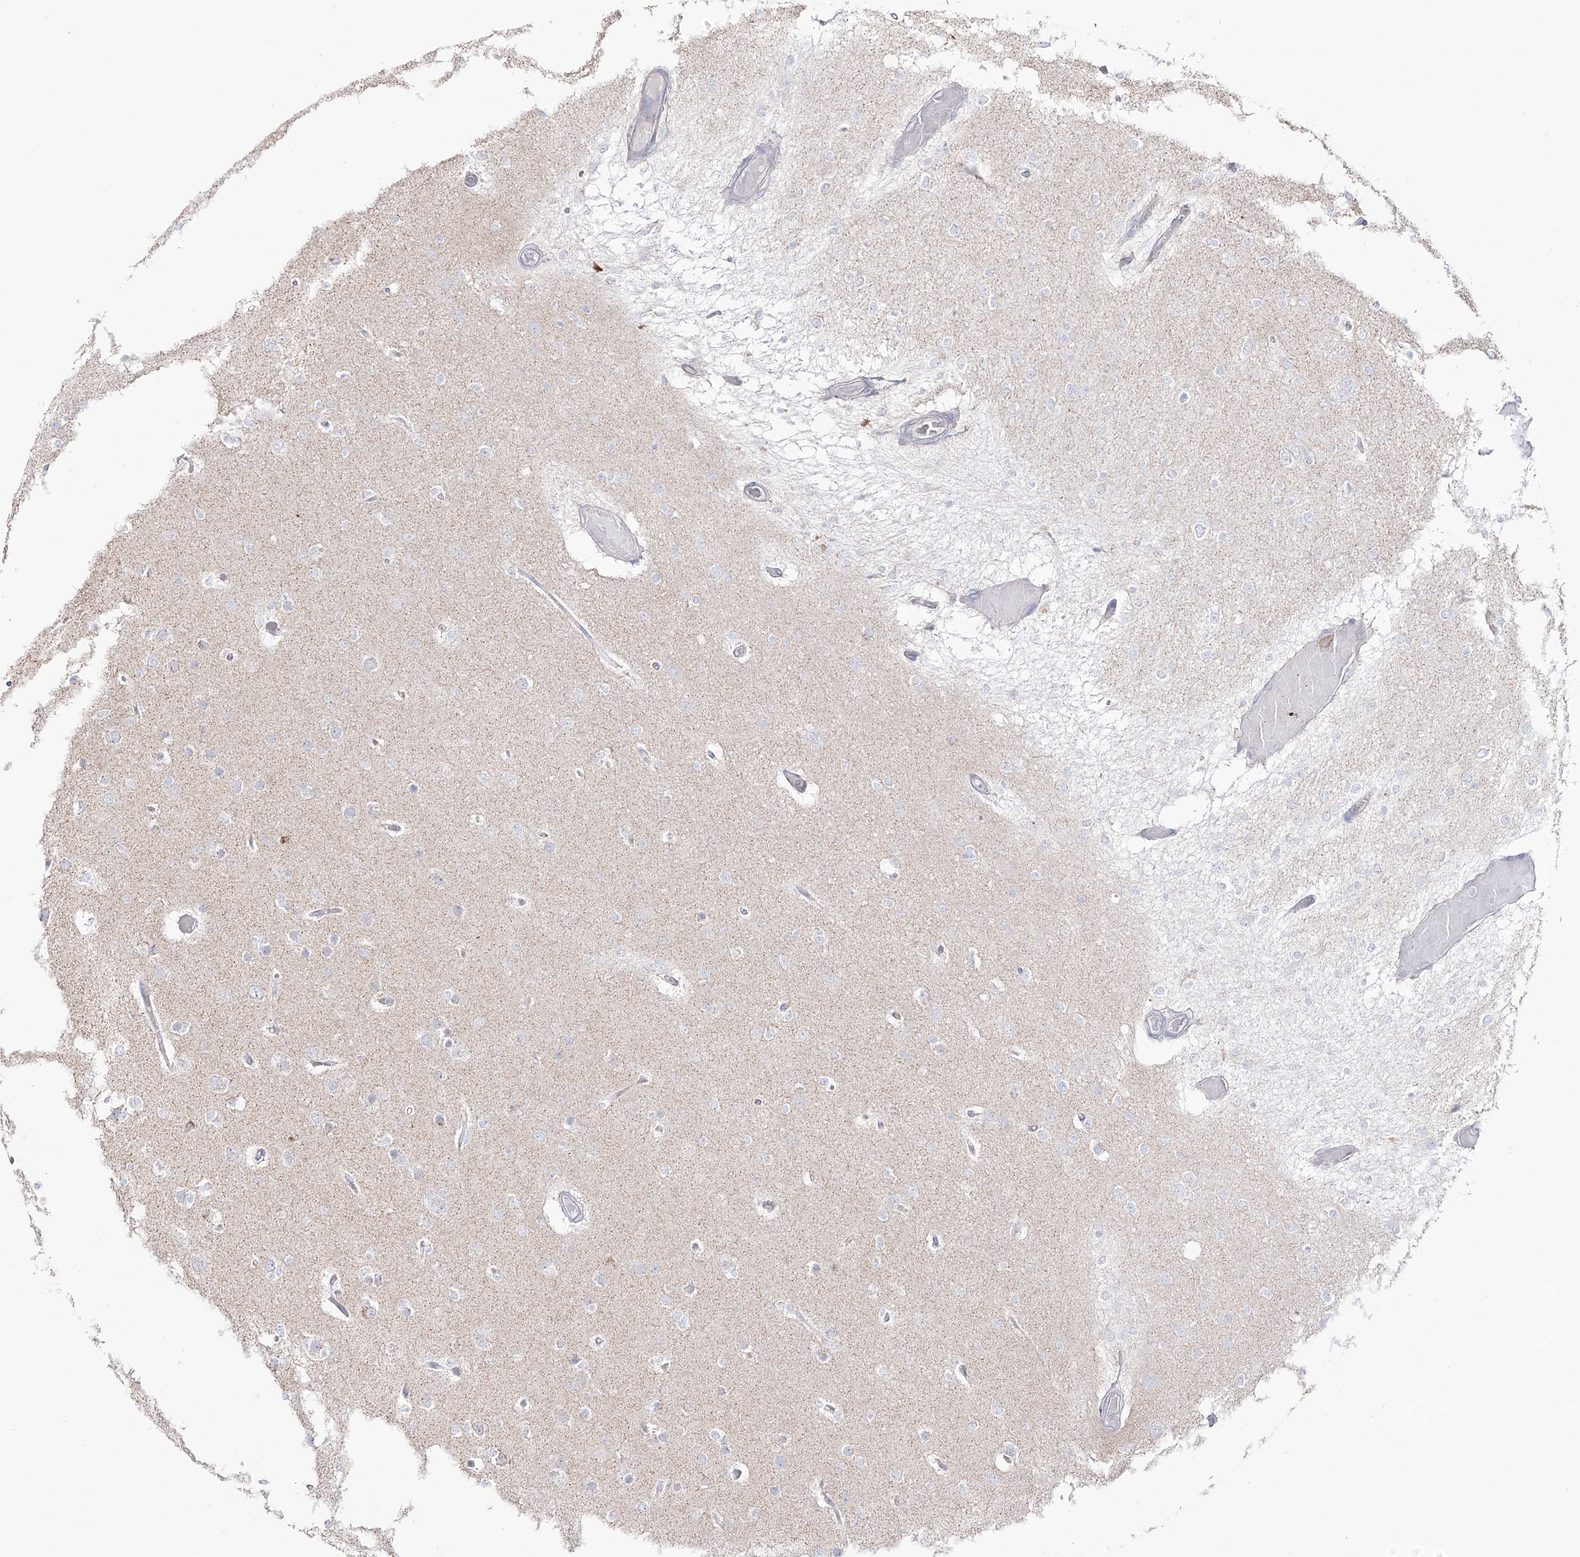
{"staining": {"intensity": "negative", "quantity": "none", "location": "none"}, "tissue": "glioma", "cell_type": "Tumor cells", "image_type": "cancer", "snomed": [{"axis": "morphology", "description": "Glioma, malignant, Low grade"}, {"axis": "topography", "description": "Brain"}], "caption": "Human malignant glioma (low-grade) stained for a protein using immunohistochemistry exhibits no expression in tumor cells.", "gene": "RCHY1", "patient": {"sex": "female", "age": 22}}